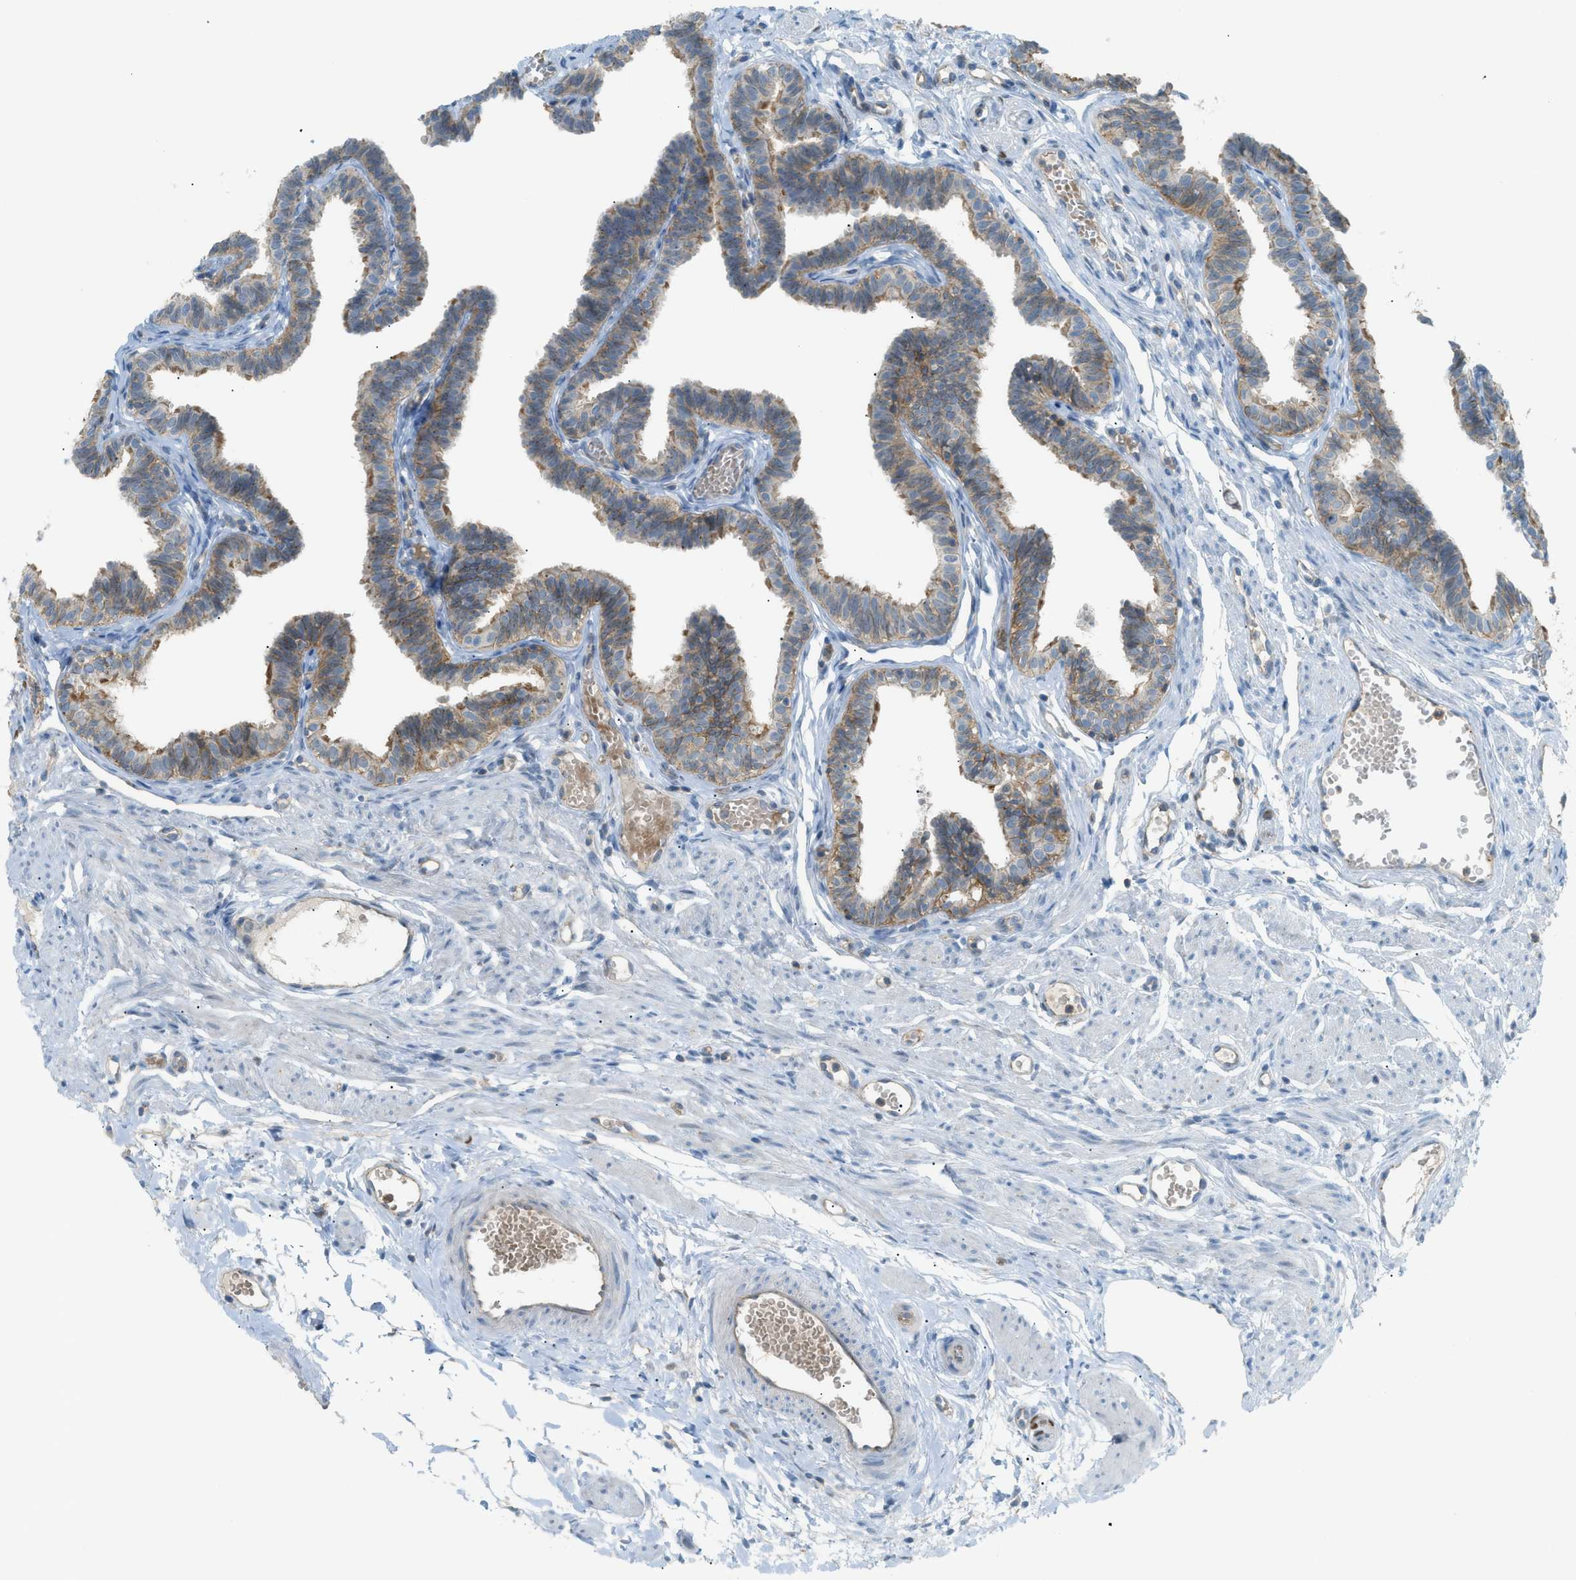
{"staining": {"intensity": "moderate", "quantity": "25%-75%", "location": "cytoplasmic/membranous"}, "tissue": "fallopian tube", "cell_type": "Glandular cells", "image_type": "normal", "snomed": [{"axis": "morphology", "description": "Normal tissue, NOS"}, {"axis": "topography", "description": "Fallopian tube"}, {"axis": "topography", "description": "Ovary"}], "caption": "Moderate cytoplasmic/membranous staining for a protein is identified in about 25%-75% of glandular cells of normal fallopian tube using IHC.", "gene": "GRK6", "patient": {"sex": "female", "age": 23}}